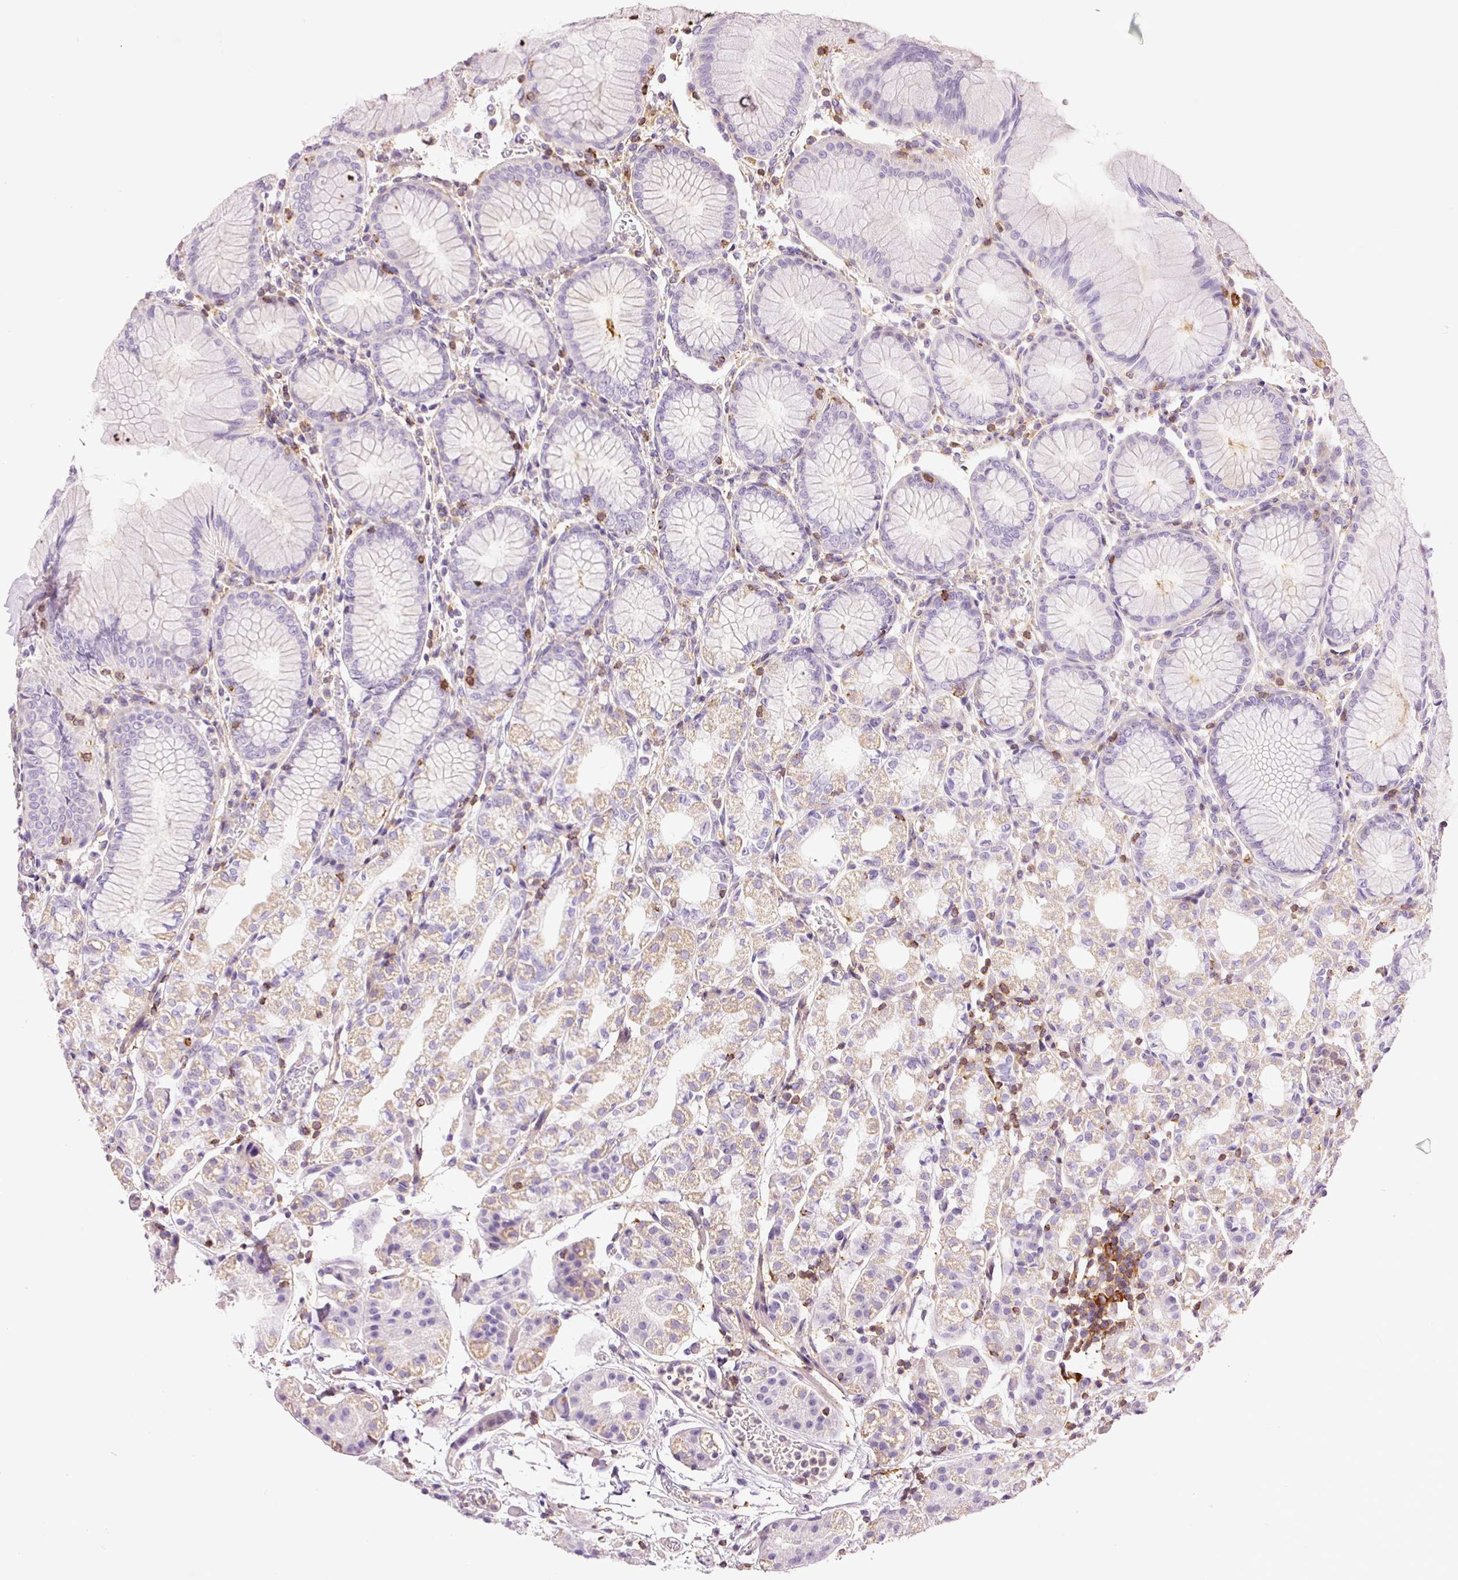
{"staining": {"intensity": "weak", "quantity": "25%-75%", "location": "cytoplasmic/membranous"}, "tissue": "stomach", "cell_type": "Glandular cells", "image_type": "normal", "snomed": [{"axis": "morphology", "description": "Normal tissue, NOS"}, {"axis": "topography", "description": "Stomach"}], "caption": "A micrograph of stomach stained for a protein displays weak cytoplasmic/membranous brown staining in glandular cells.", "gene": "DOK6", "patient": {"sex": "female", "age": 57}}